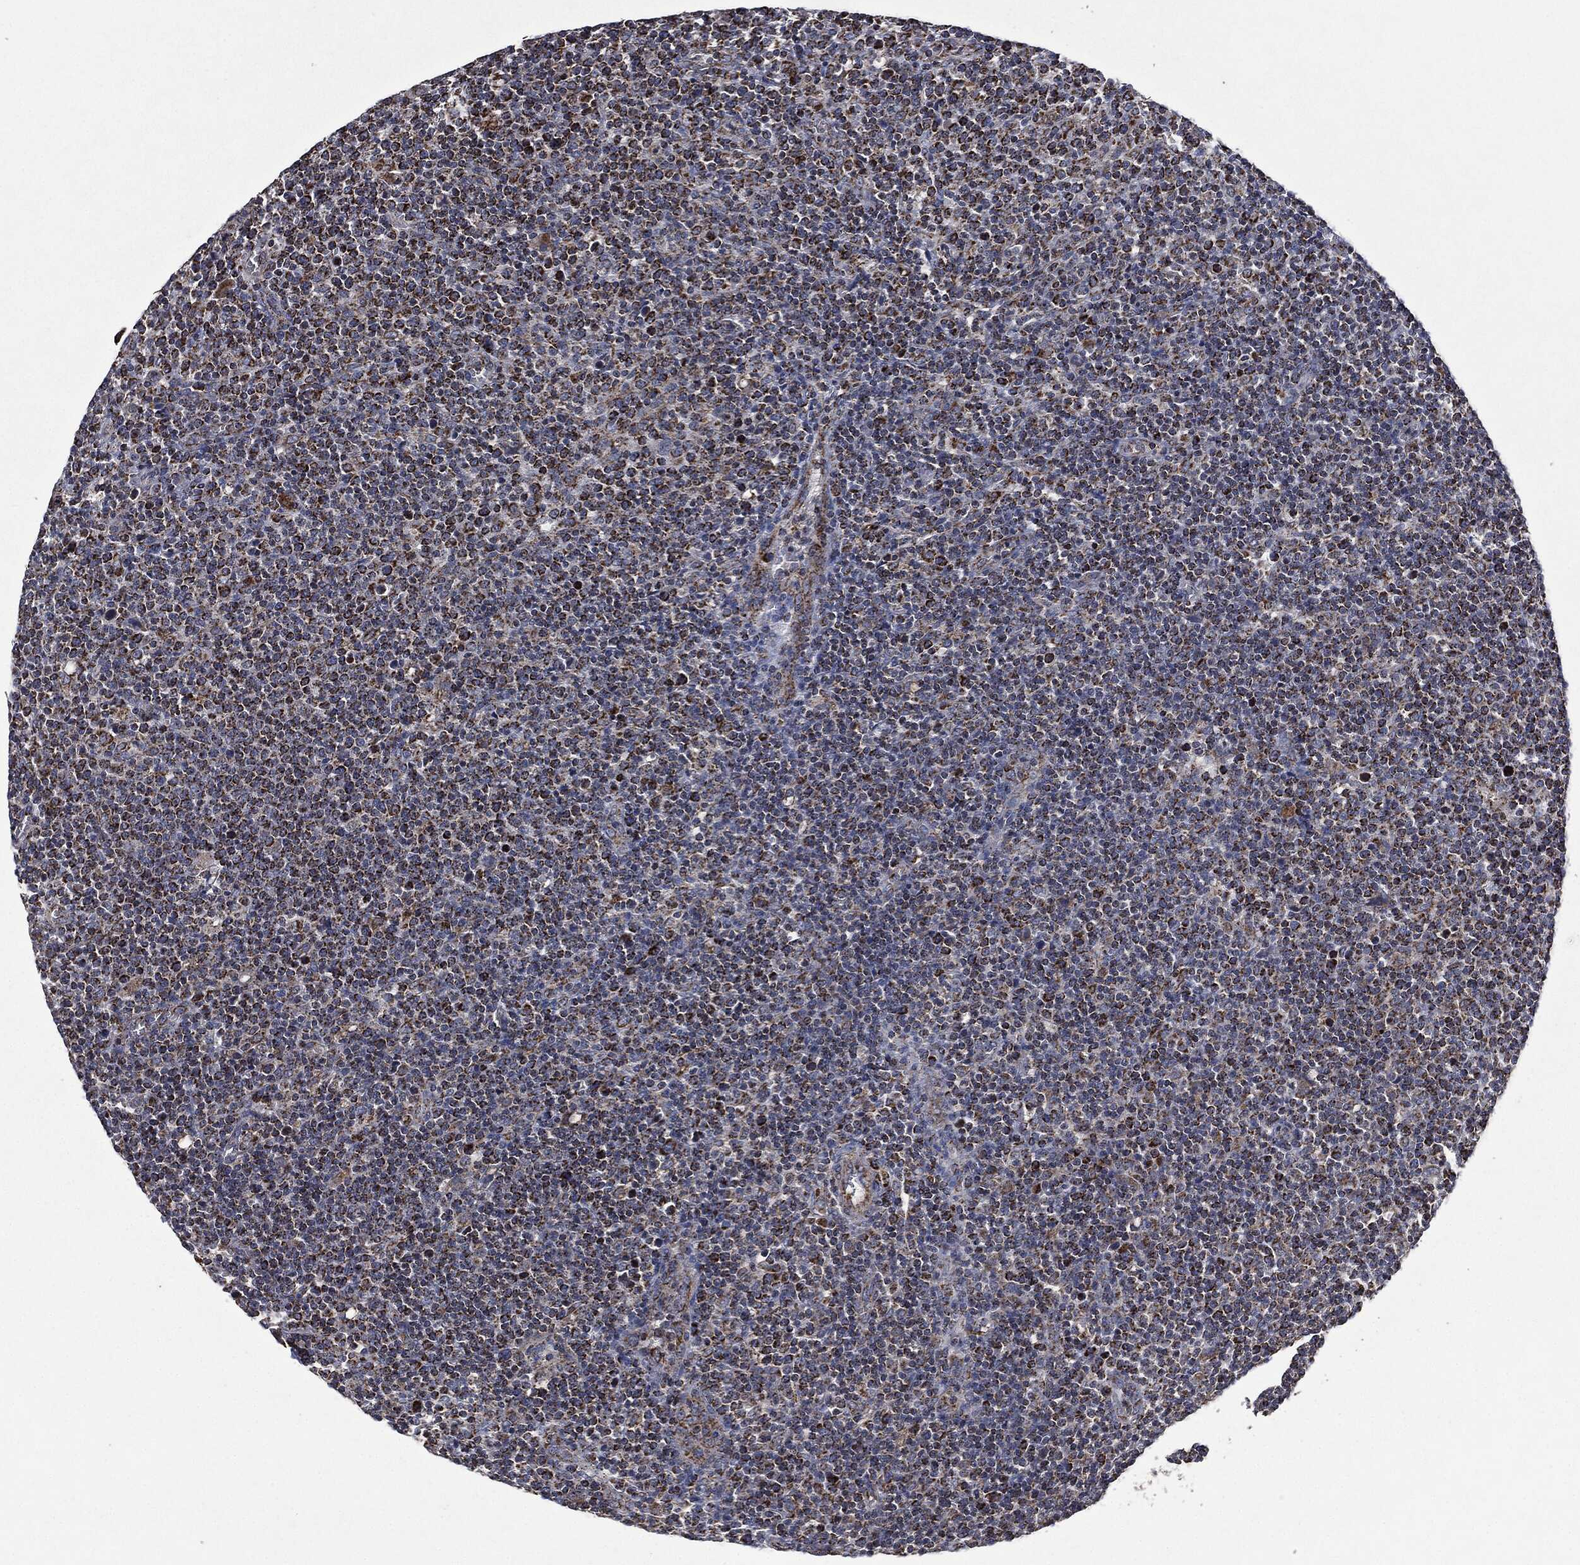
{"staining": {"intensity": "strong", "quantity": "25%-75%", "location": "cytoplasmic/membranous"}, "tissue": "lymphoma", "cell_type": "Tumor cells", "image_type": "cancer", "snomed": [{"axis": "morphology", "description": "Malignant lymphoma, non-Hodgkin's type, High grade"}, {"axis": "topography", "description": "Lymph node"}], "caption": "IHC image of malignant lymphoma, non-Hodgkin's type (high-grade) stained for a protein (brown), which reveals high levels of strong cytoplasmic/membranous expression in about 25%-75% of tumor cells.", "gene": "RYK", "patient": {"sex": "male", "age": 61}}